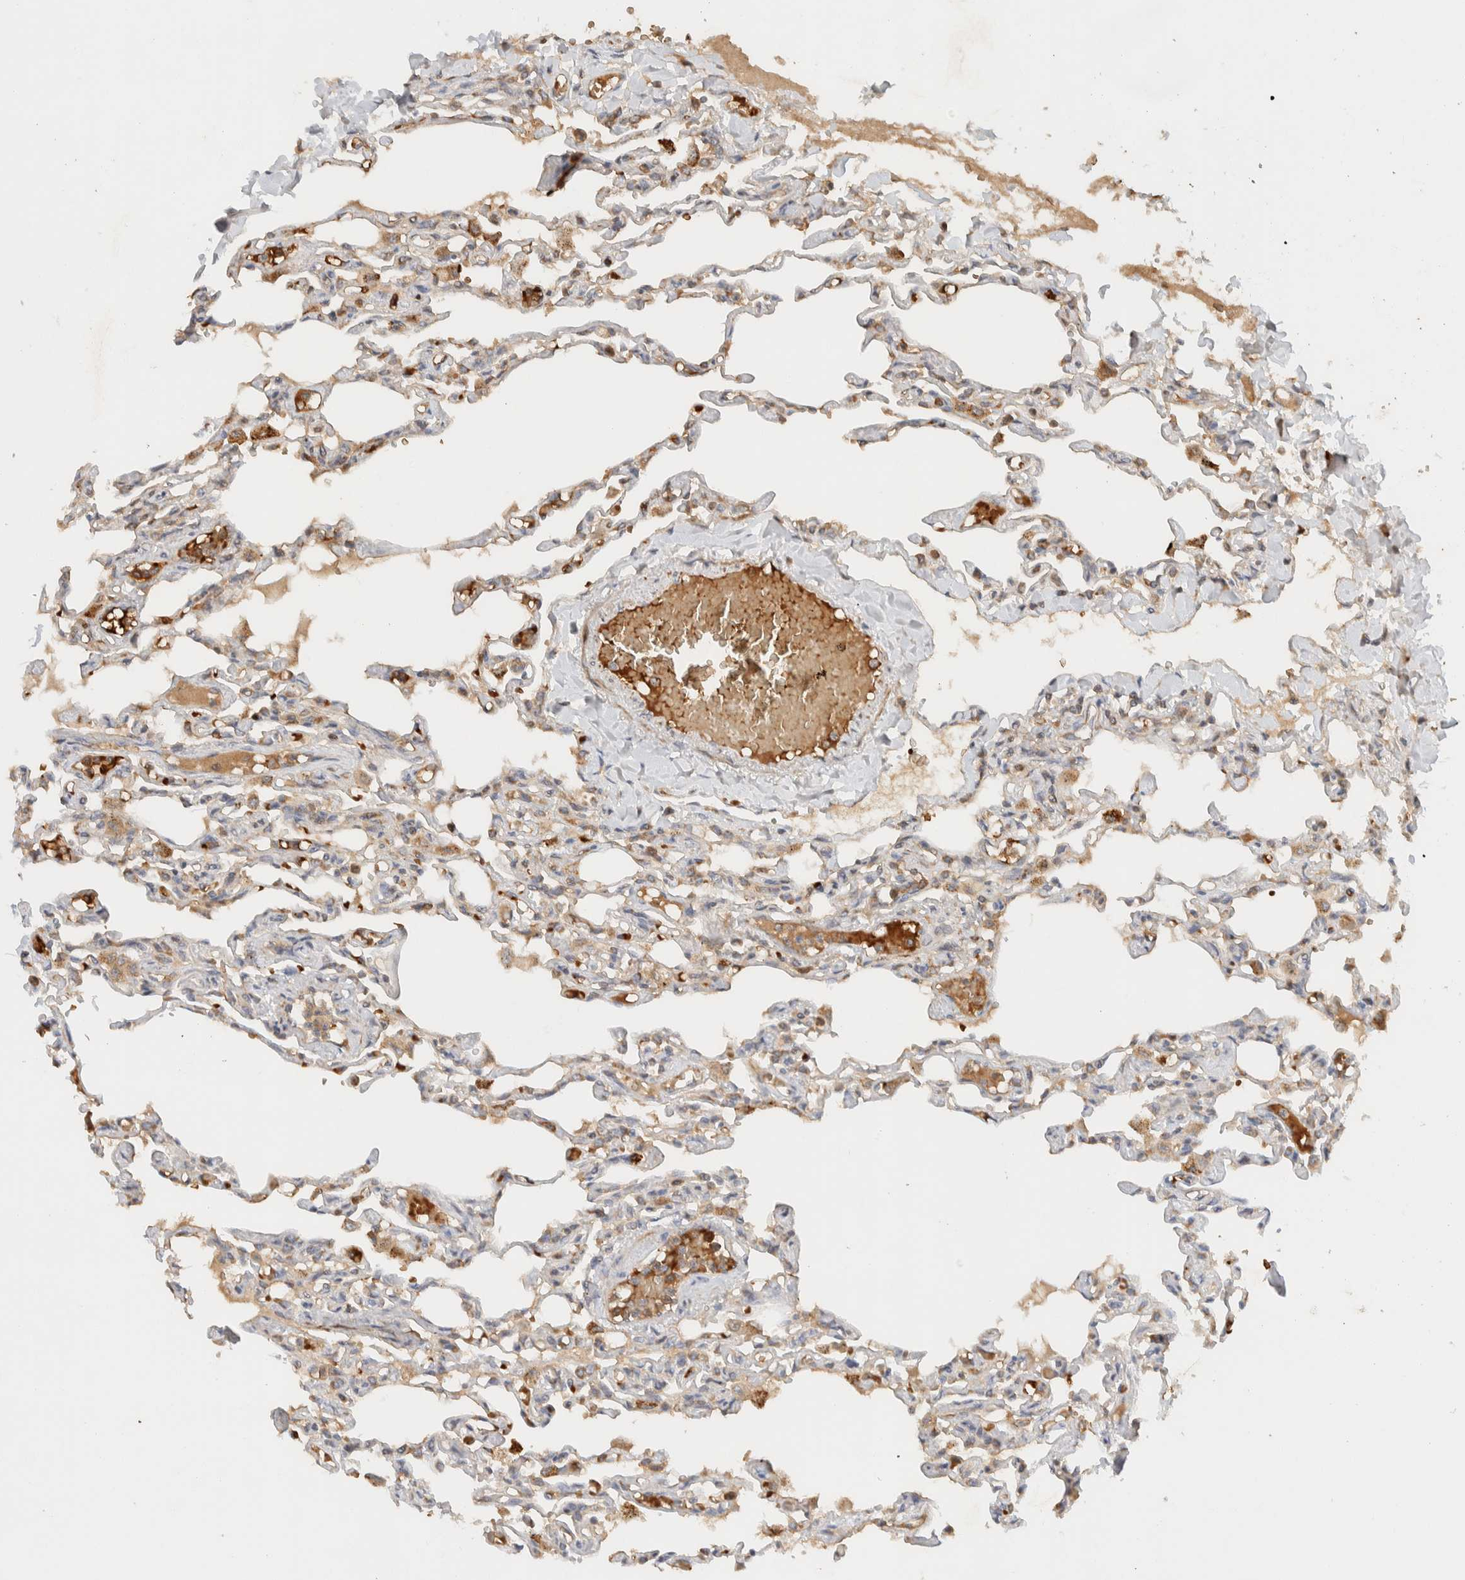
{"staining": {"intensity": "moderate", "quantity": "<25%", "location": "cytoplasmic/membranous"}, "tissue": "lung", "cell_type": "Alveolar cells", "image_type": "normal", "snomed": [{"axis": "morphology", "description": "Normal tissue, NOS"}, {"axis": "topography", "description": "Lung"}], "caption": "Immunohistochemical staining of benign human lung displays low levels of moderate cytoplasmic/membranous positivity in approximately <25% of alveolar cells. The staining was performed using DAB (3,3'-diaminobenzidine) to visualize the protein expression in brown, while the nuclei were stained in blue with hematoxylin (Magnification: 20x).", "gene": "TTI2", "patient": {"sex": "male", "age": 21}}